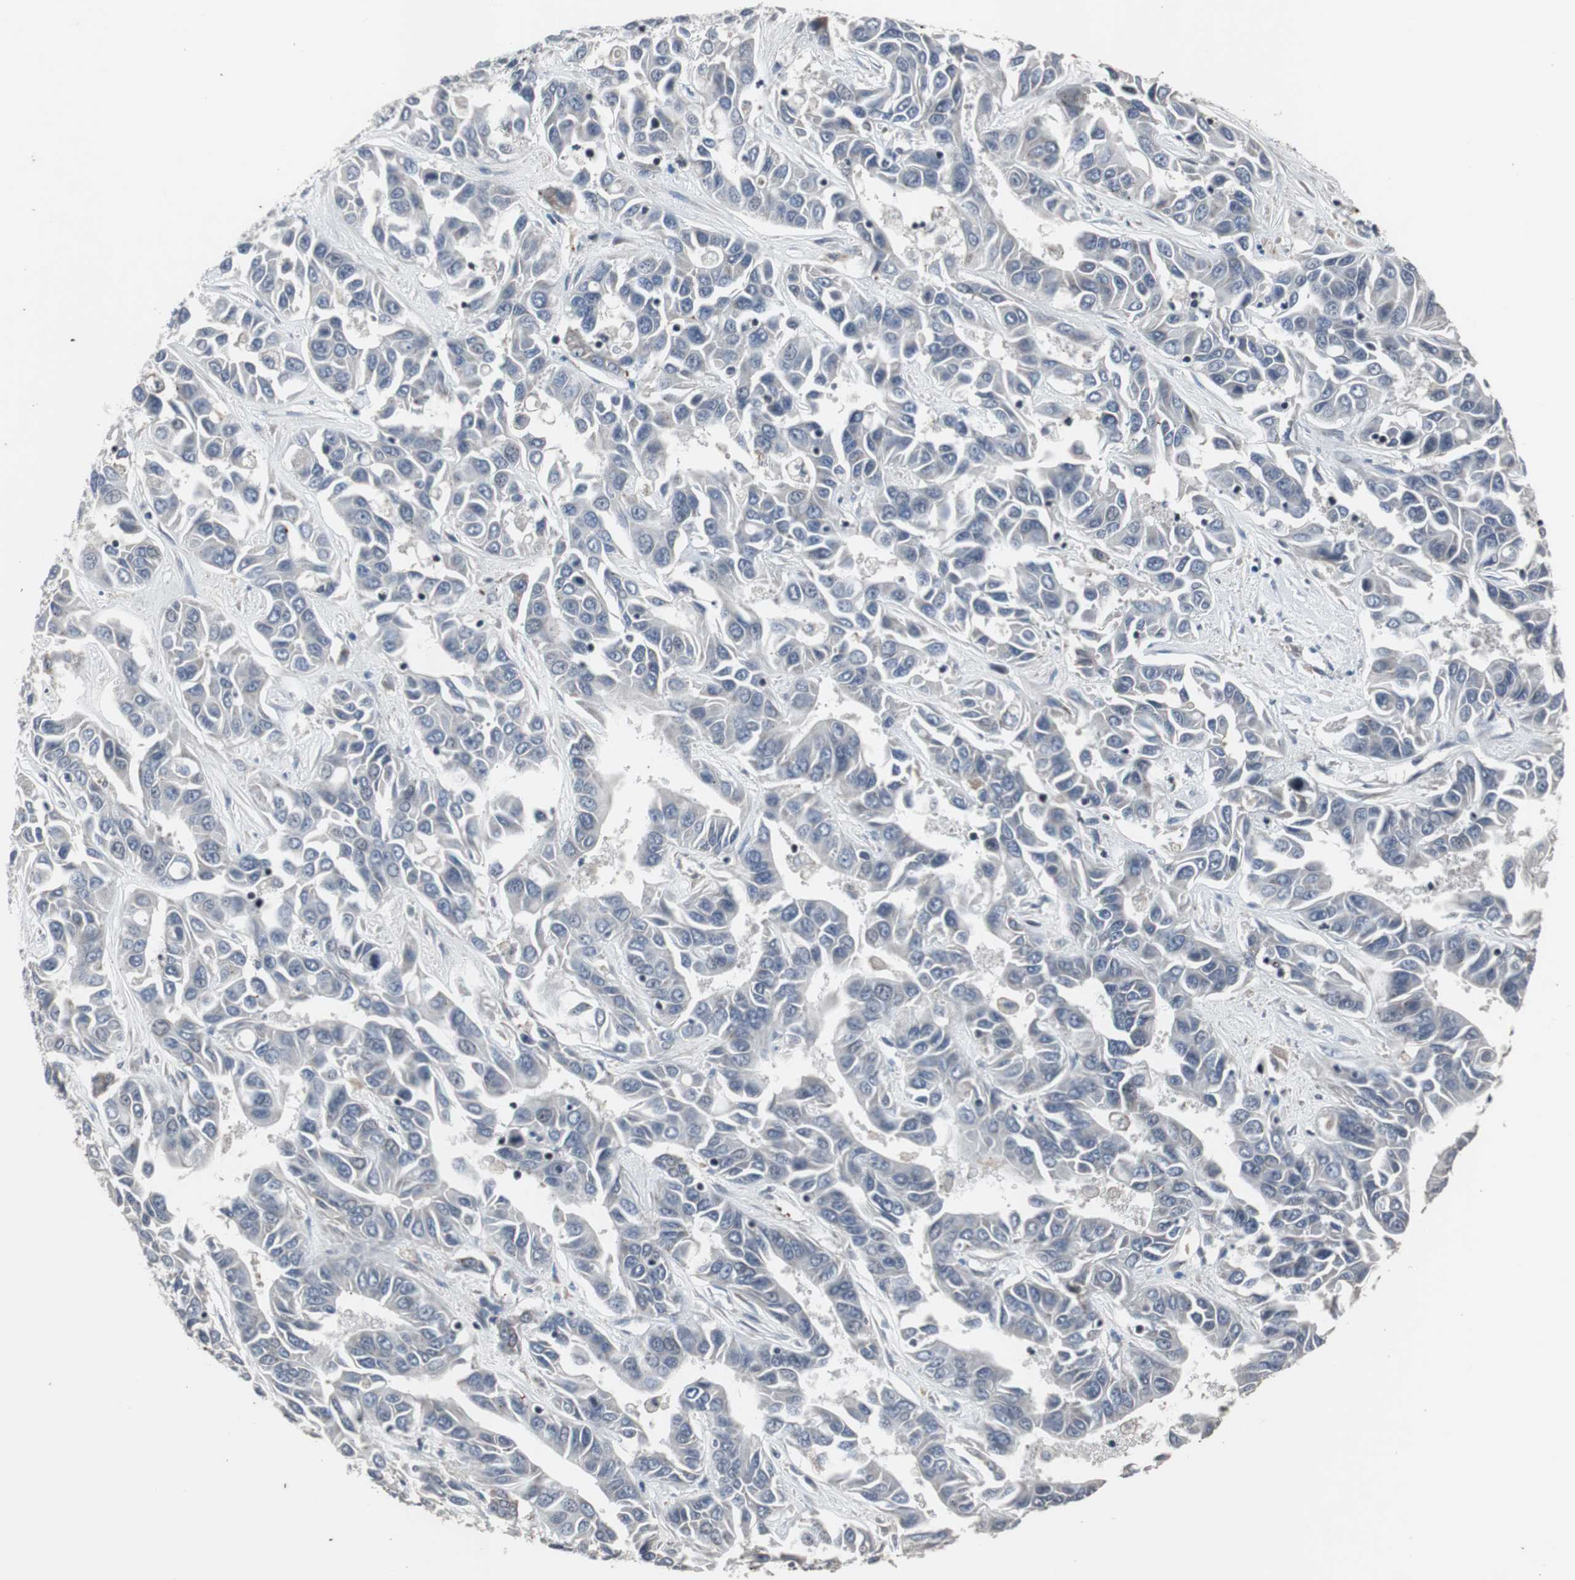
{"staining": {"intensity": "negative", "quantity": "none", "location": "none"}, "tissue": "liver cancer", "cell_type": "Tumor cells", "image_type": "cancer", "snomed": [{"axis": "morphology", "description": "Cholangiocarcinoma"}, {"axis": "topography", "description": "Liver"}], "caption": "Photomicrograph shows no protein staining in tumor cells of liver cancer tissue. Brightfield microscopy of immunohistochemistry (IHC) stained with DAB (brown) and hematoxylin (blue), captured at high magnification.", "gene": "CRADD", "patient": {"sex": "female", "age": 52}}